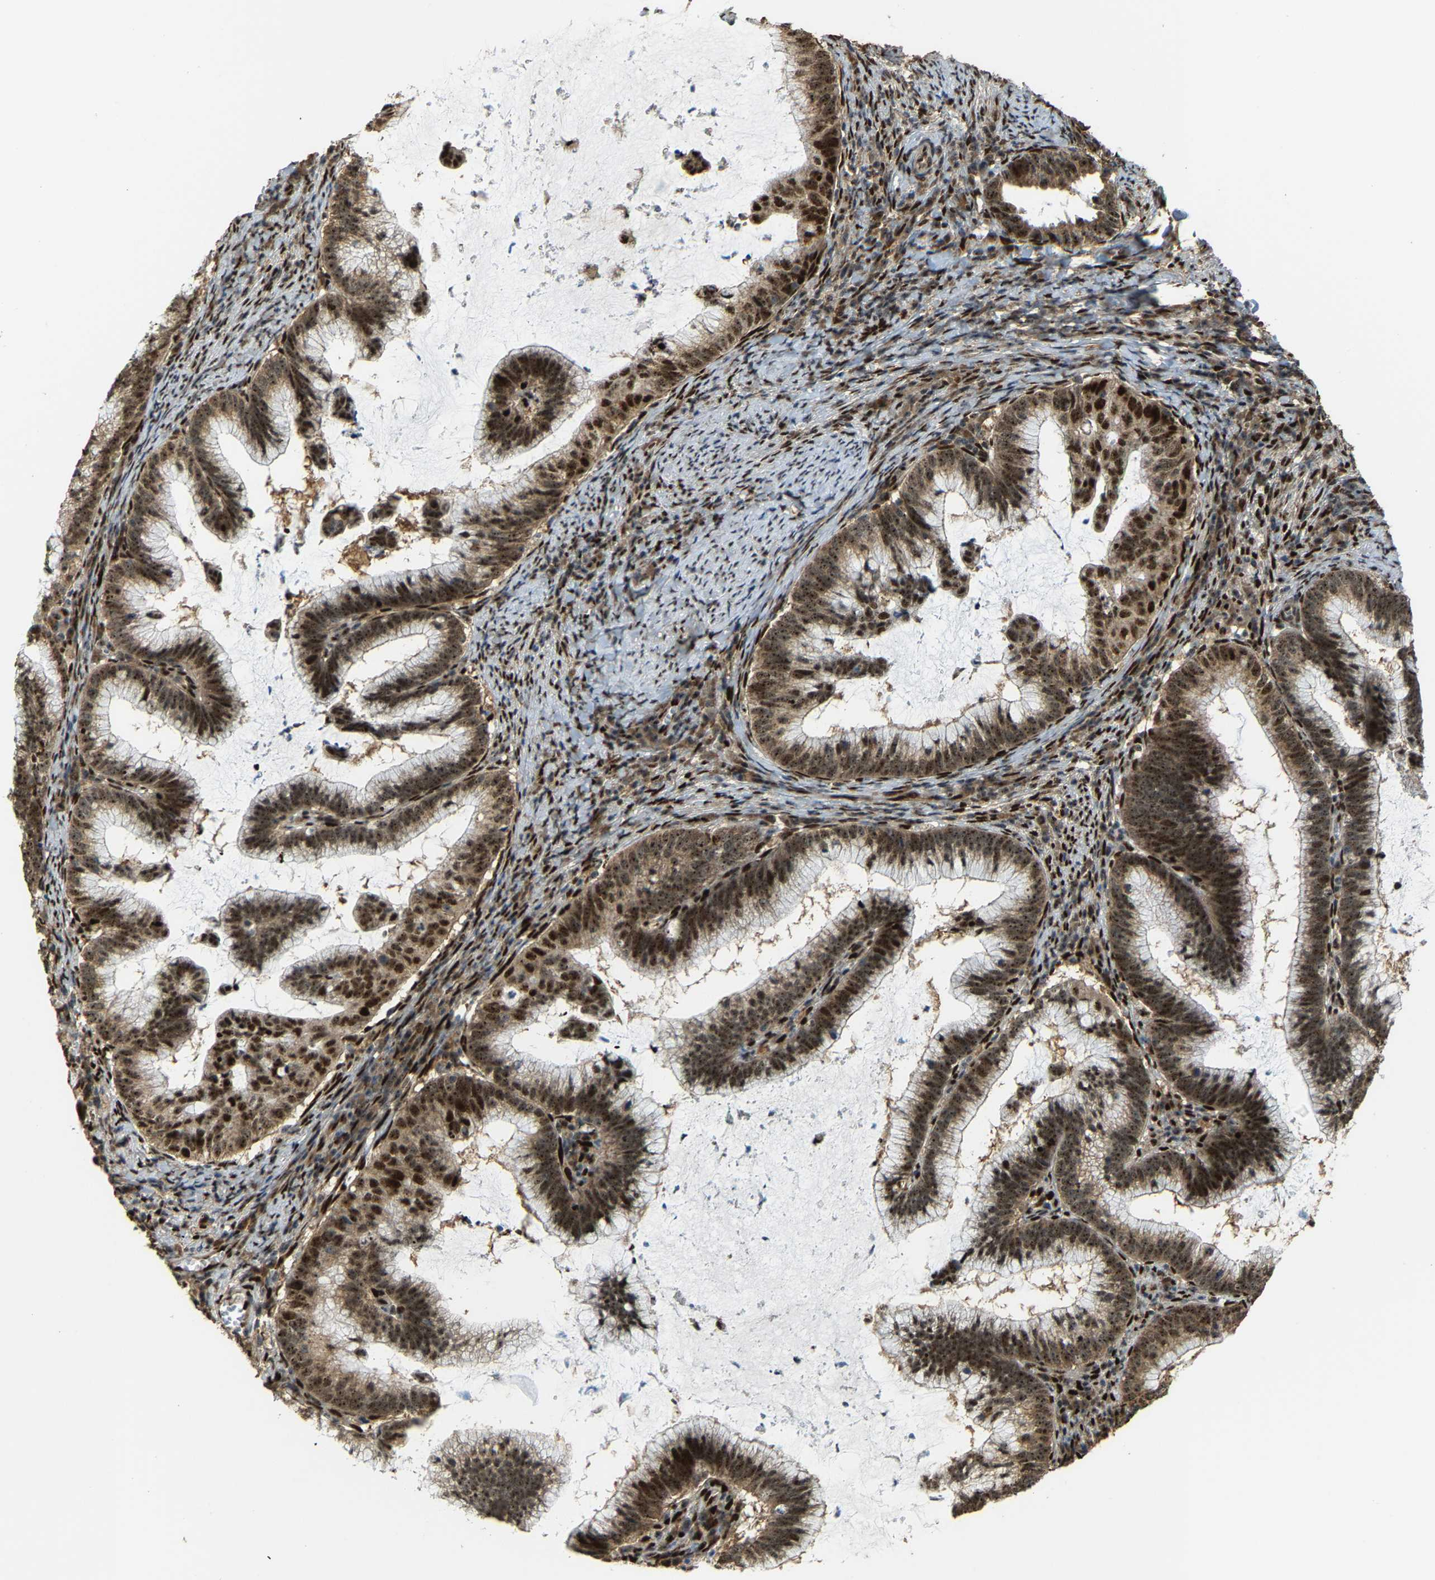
{"staining": {"intensity": "strong", "quantity": ">75%", "location": "cytoplasmic/membranous,nuclear"}, "tissue": "cervical cancer", "cell_type": "Tumor cells", "image_type": "cancer", "snomed": [{"axis": "morphology", "description": "Adenocarcinoma, NOS"}, {"axis": "topography", "description": "Cervix"}], "caption": "IHC staining of cervical adenocarcinoma, which demonstrates high levels of strong cytoplasmic/membranous and nuclear positivity in about >75% of tumor cells indicating strong cytoplasmic/membranous and nuclear protein staining. The staining was performed using DAB (3,3'-diaminobenzidine) (brown) for protein detection and nuclei were counterstained in hematoxylin (blue).", "gene": "ZNF687", "patient": {"sex": "female", "age": 36}}